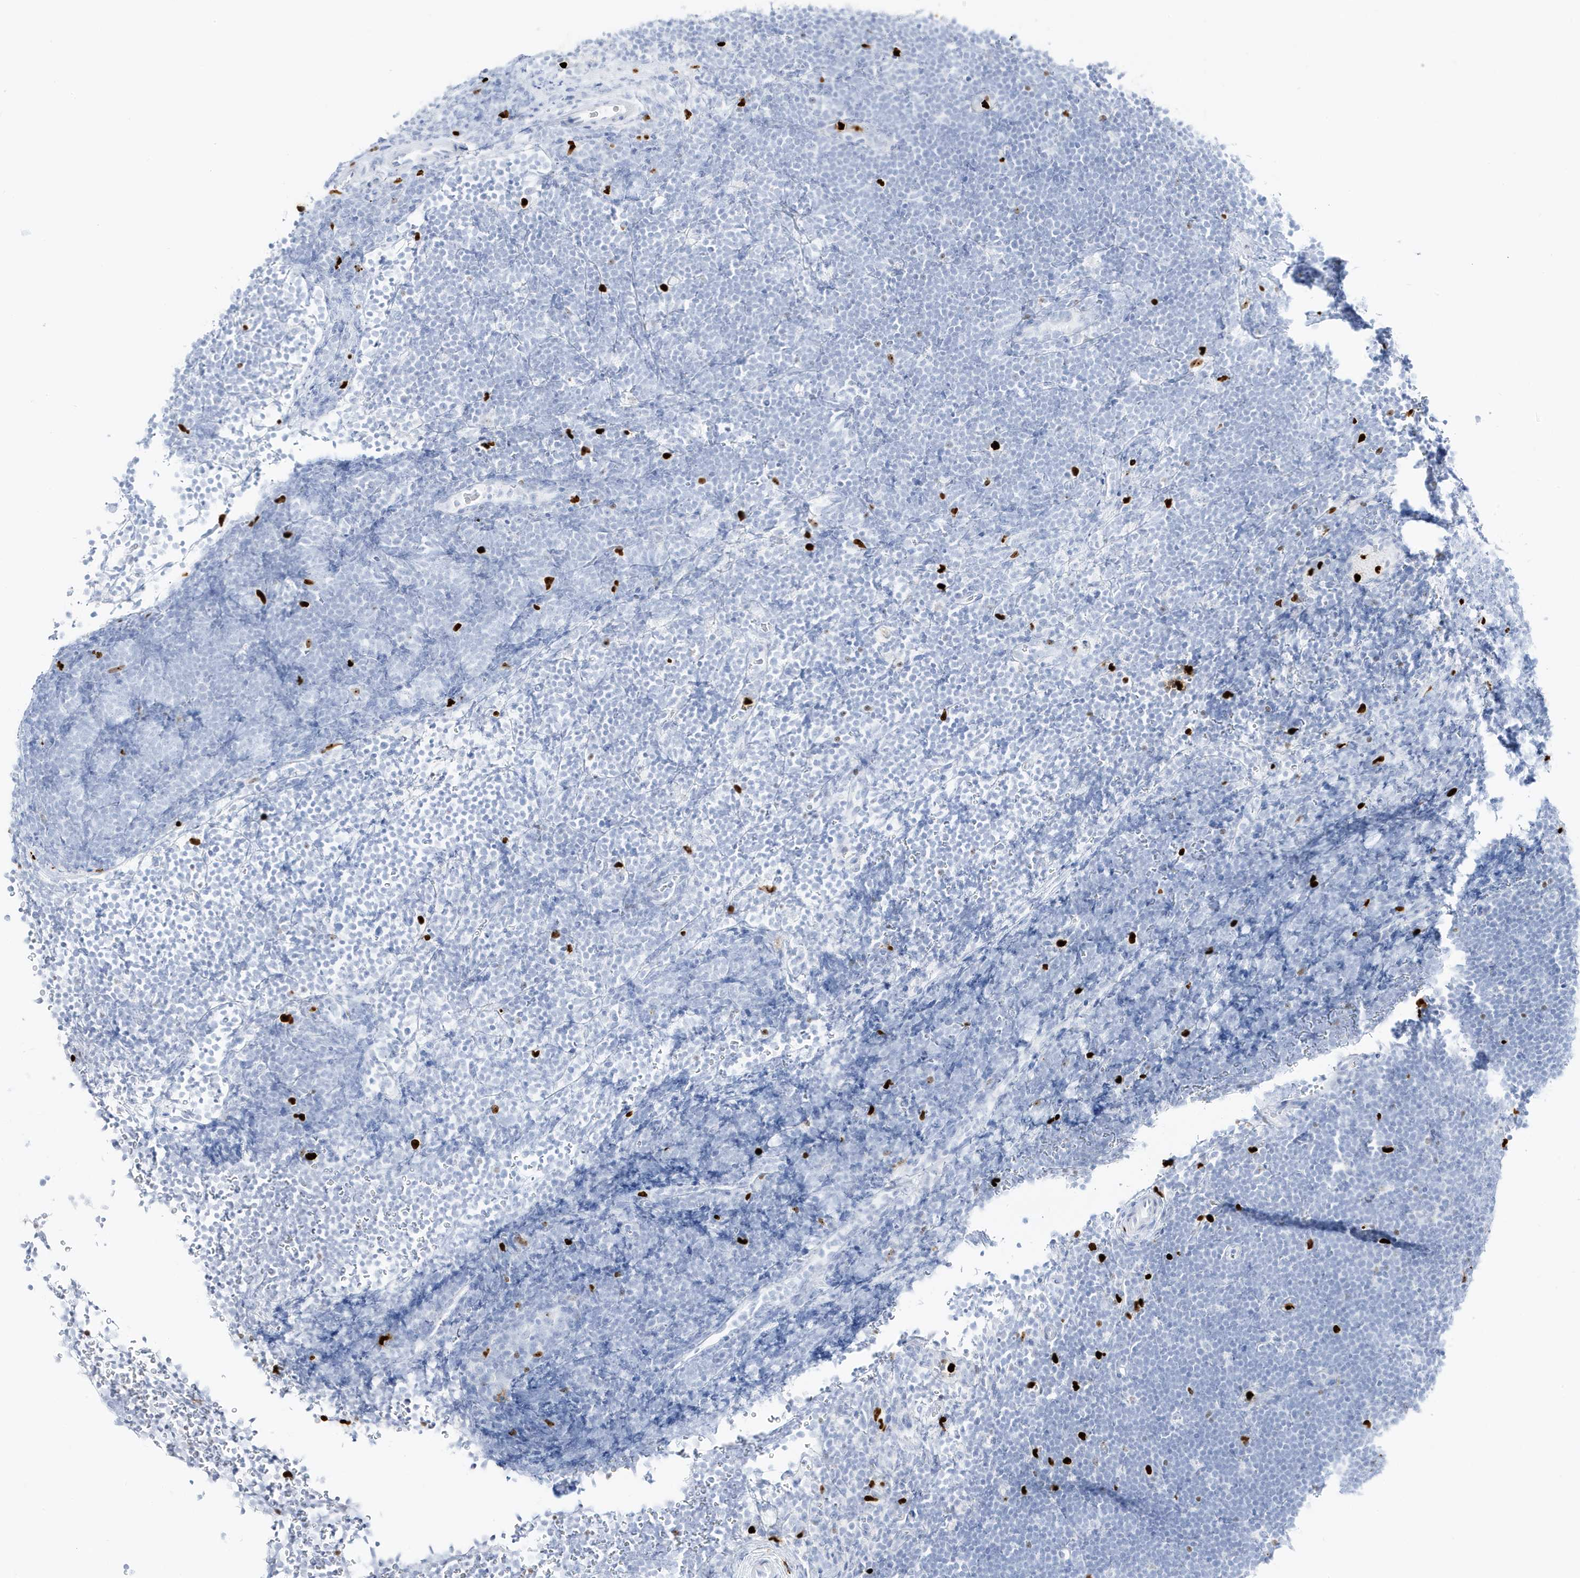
{"staining": {"intensity": "negative", "quantity": "none", "location": "none"}, "tissue": "lymphoma", "cell_type": "Tumor cells", "image_type": "cancer", "snomed": [{"axis": "morphology", "description": "Malignant lymphoma, non-Hodgkin's type, High grade"}, {"axis": "topography", "description": "Lymph node"}], "caption": "Tumor cells show no significant expression in high-grade malignant lymphoma, non-Hodgkin's type.", "gene": "MNDA", "patient": {"sex": "male", "age": 13}}